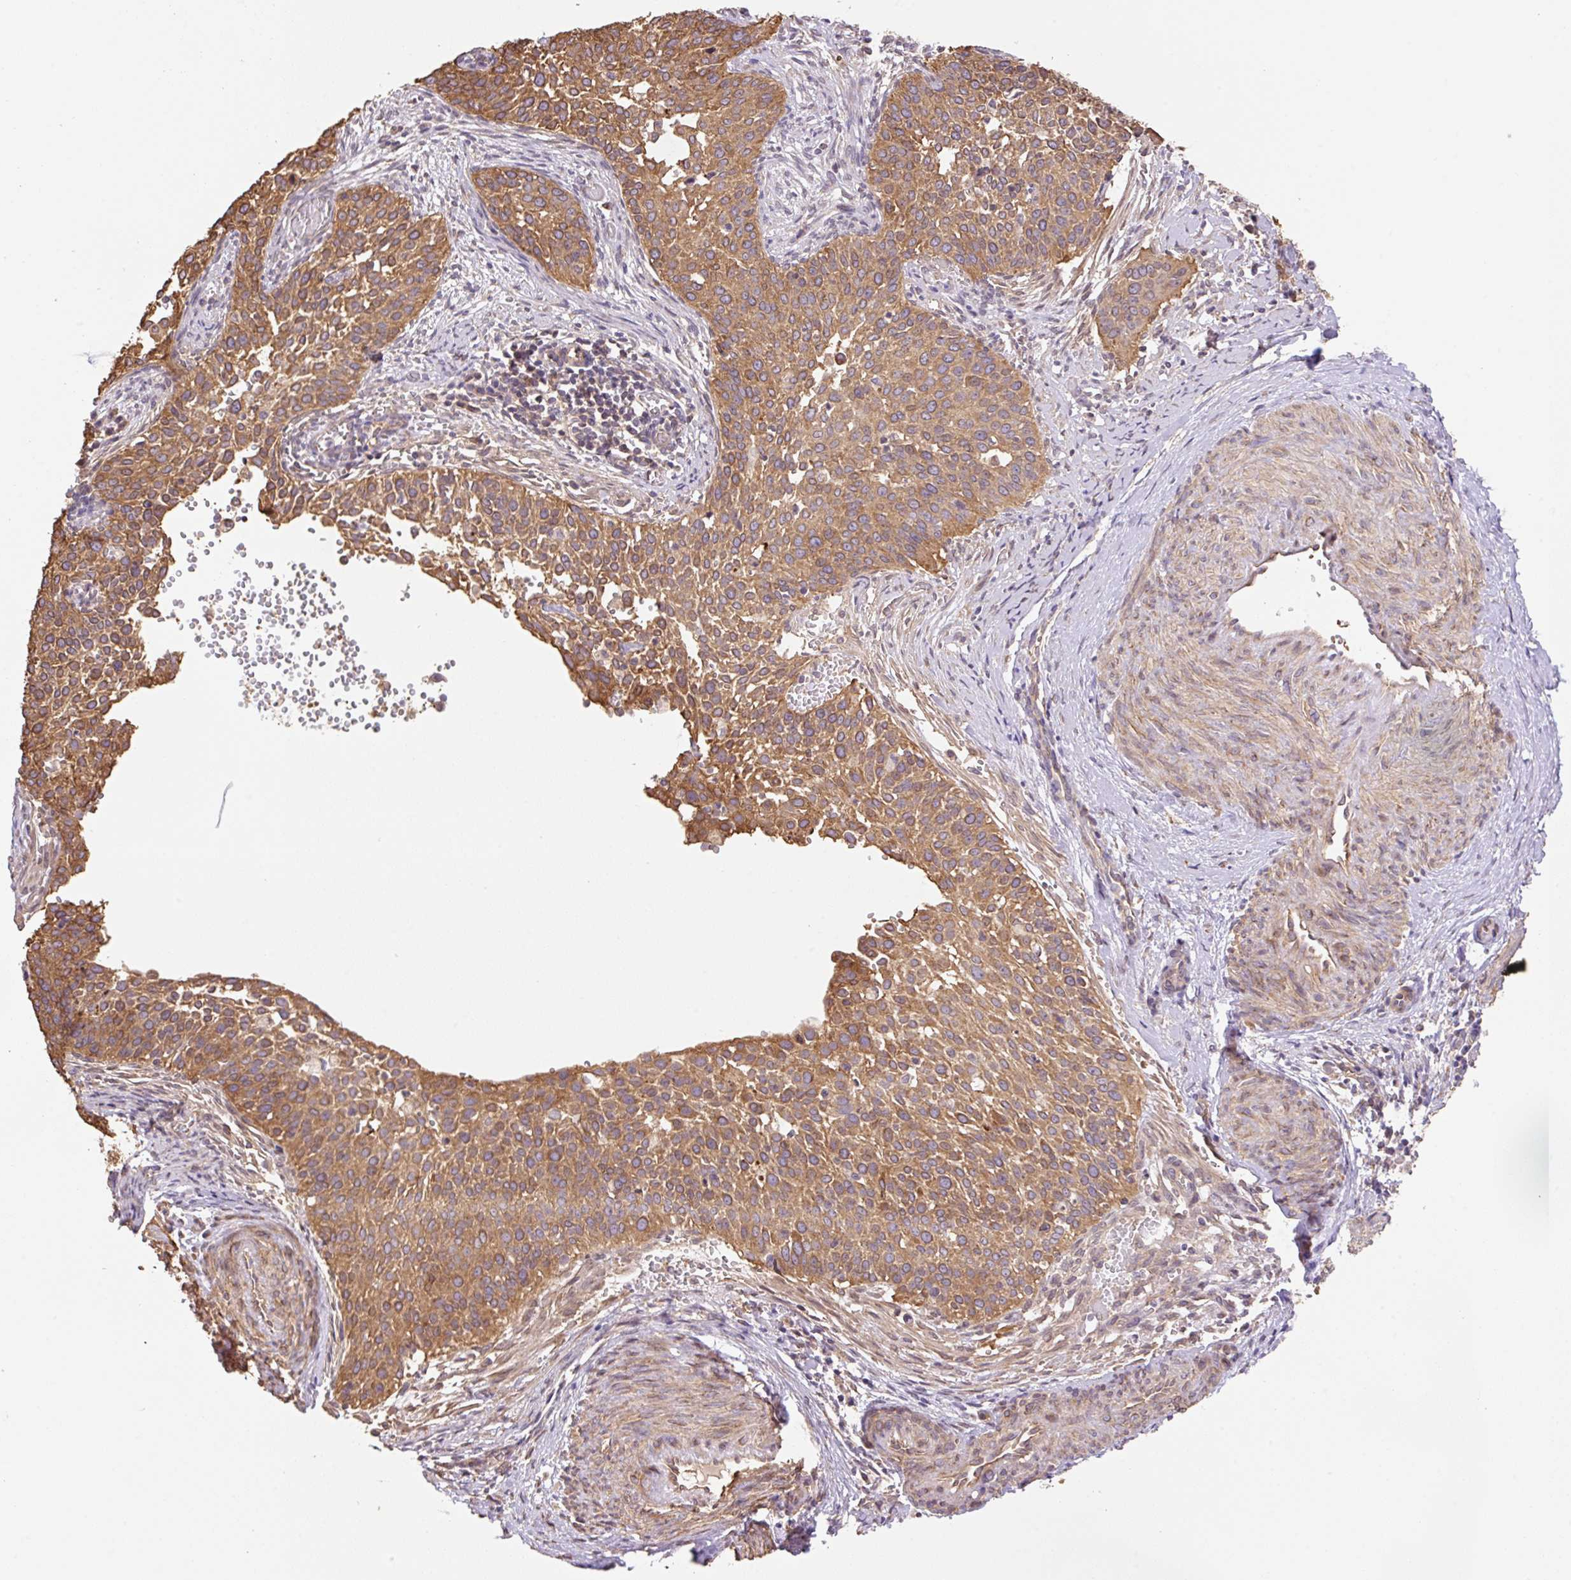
{"staining": {"intensity": "moderate", "quantity": ">75%", "location": "cytoplasmic/membranous"}, "tissue": "cervical cancer", "cell_type": "Tumor cells", "image_type": "cancer", "snomed": [{"axis": "morphology", "description": "Squamous cell carcinoma, NOS"}, {"axis": "topography", "description": "Cervix"}], "caption": "Approximately >75% of tumor cells in human cervical squamous cell carcinoma demonstrate moderate cytoplasmic/membranous protein staining as visualized by brown immunohistochemical staining.", "gene": "COX8A", "patient": {"sex": "female", "age": 44}}